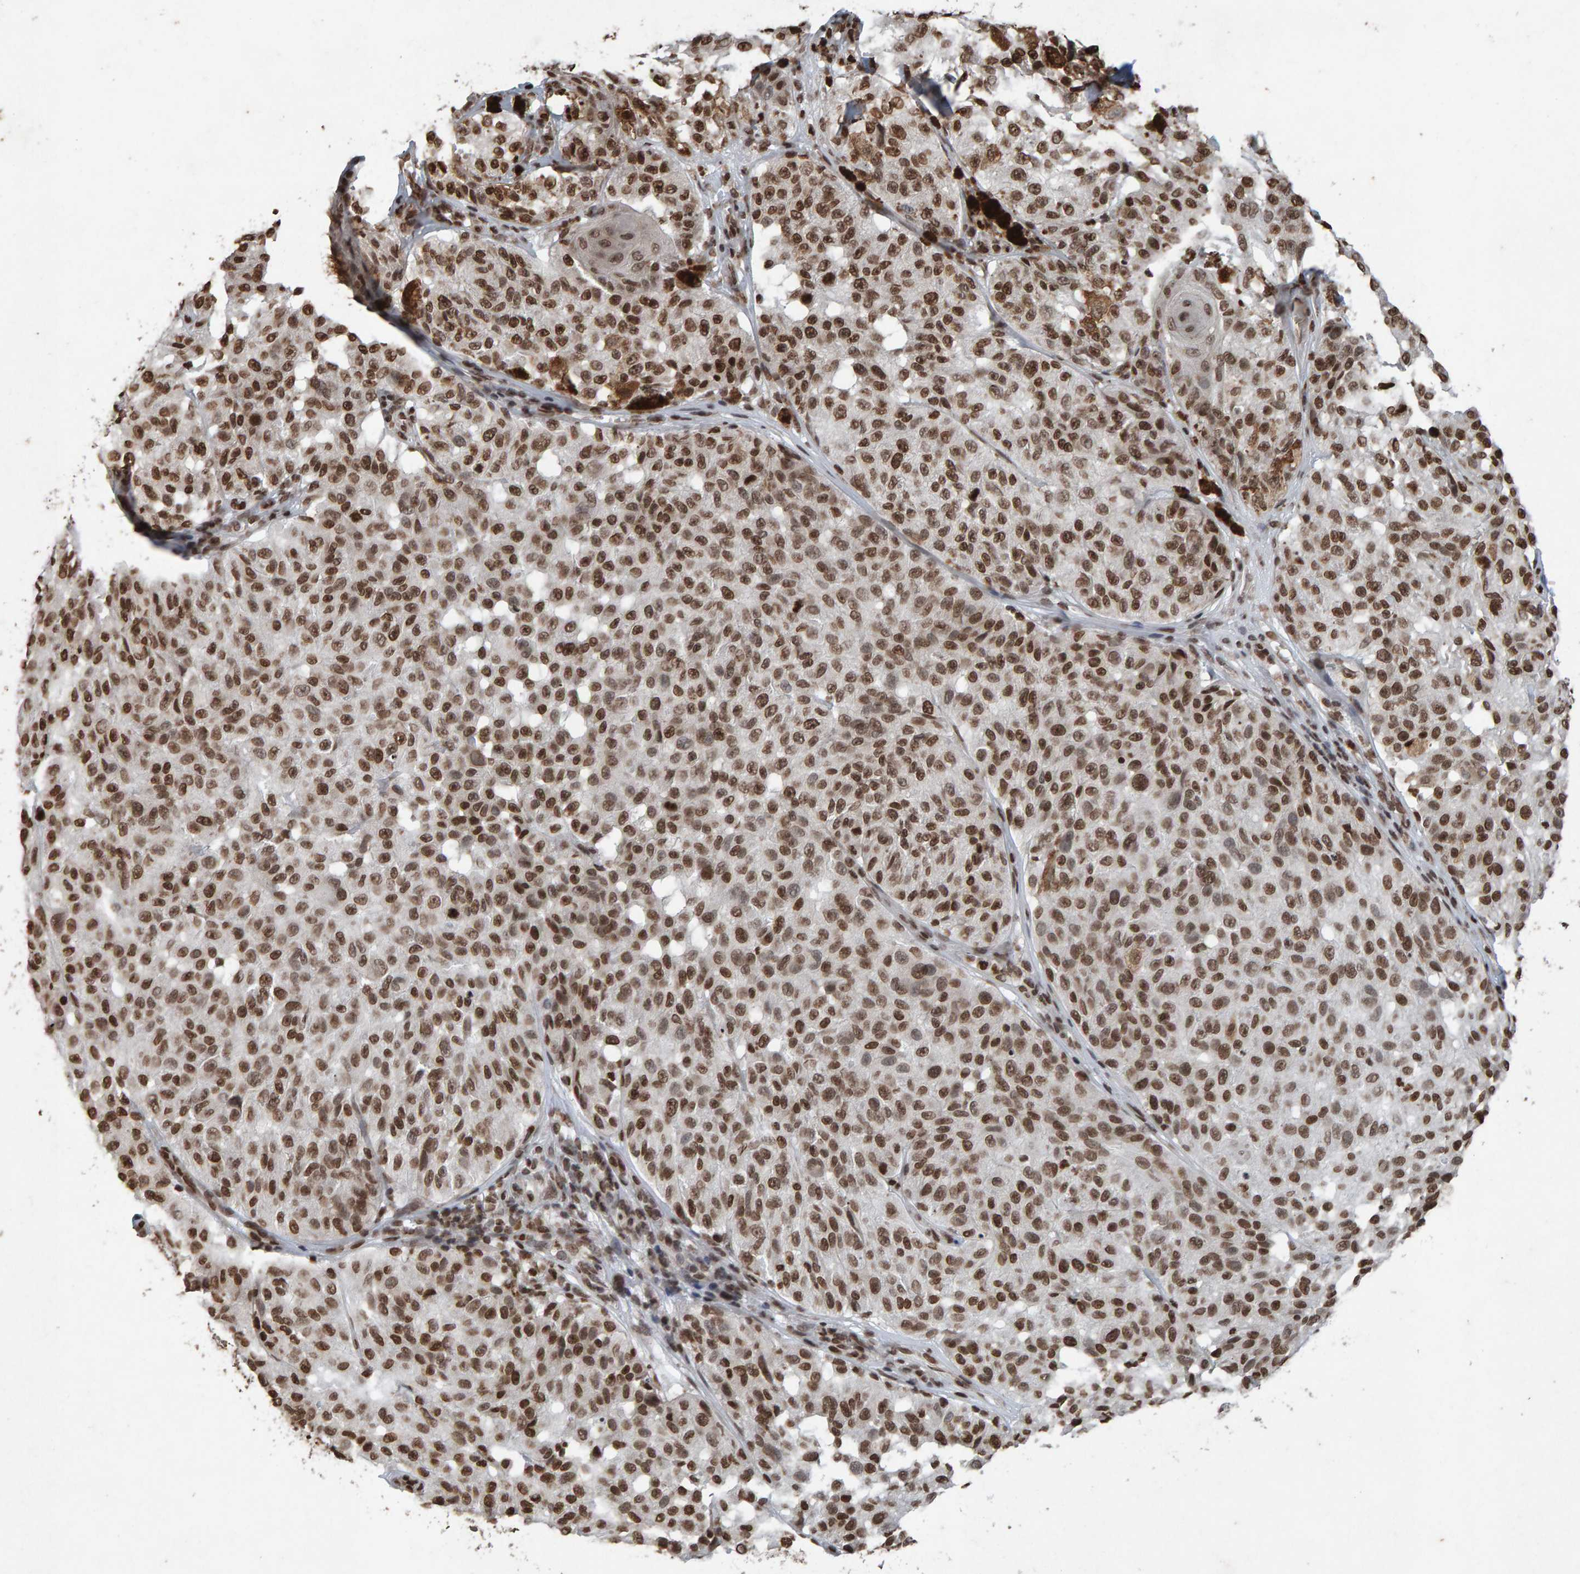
{"staining": {"intensity": "strong", "quantity": ">75%", "location": "nuclear"}, "tissue": "melanoma", "cell_type": "Tumor cells", "image_type": "cancer", "snomed": [{"axis": "morphology", "description": "Malignant melanoma, NOS"}, {"axis": "topography", "description": "Skin"}], "caption": "Protein staining of melanoma tissue reveals strong nuclear expression in about >75% of tumor cells.", "gene": "H2AZ1", "patient": {"sex": "female", "age": 46}}